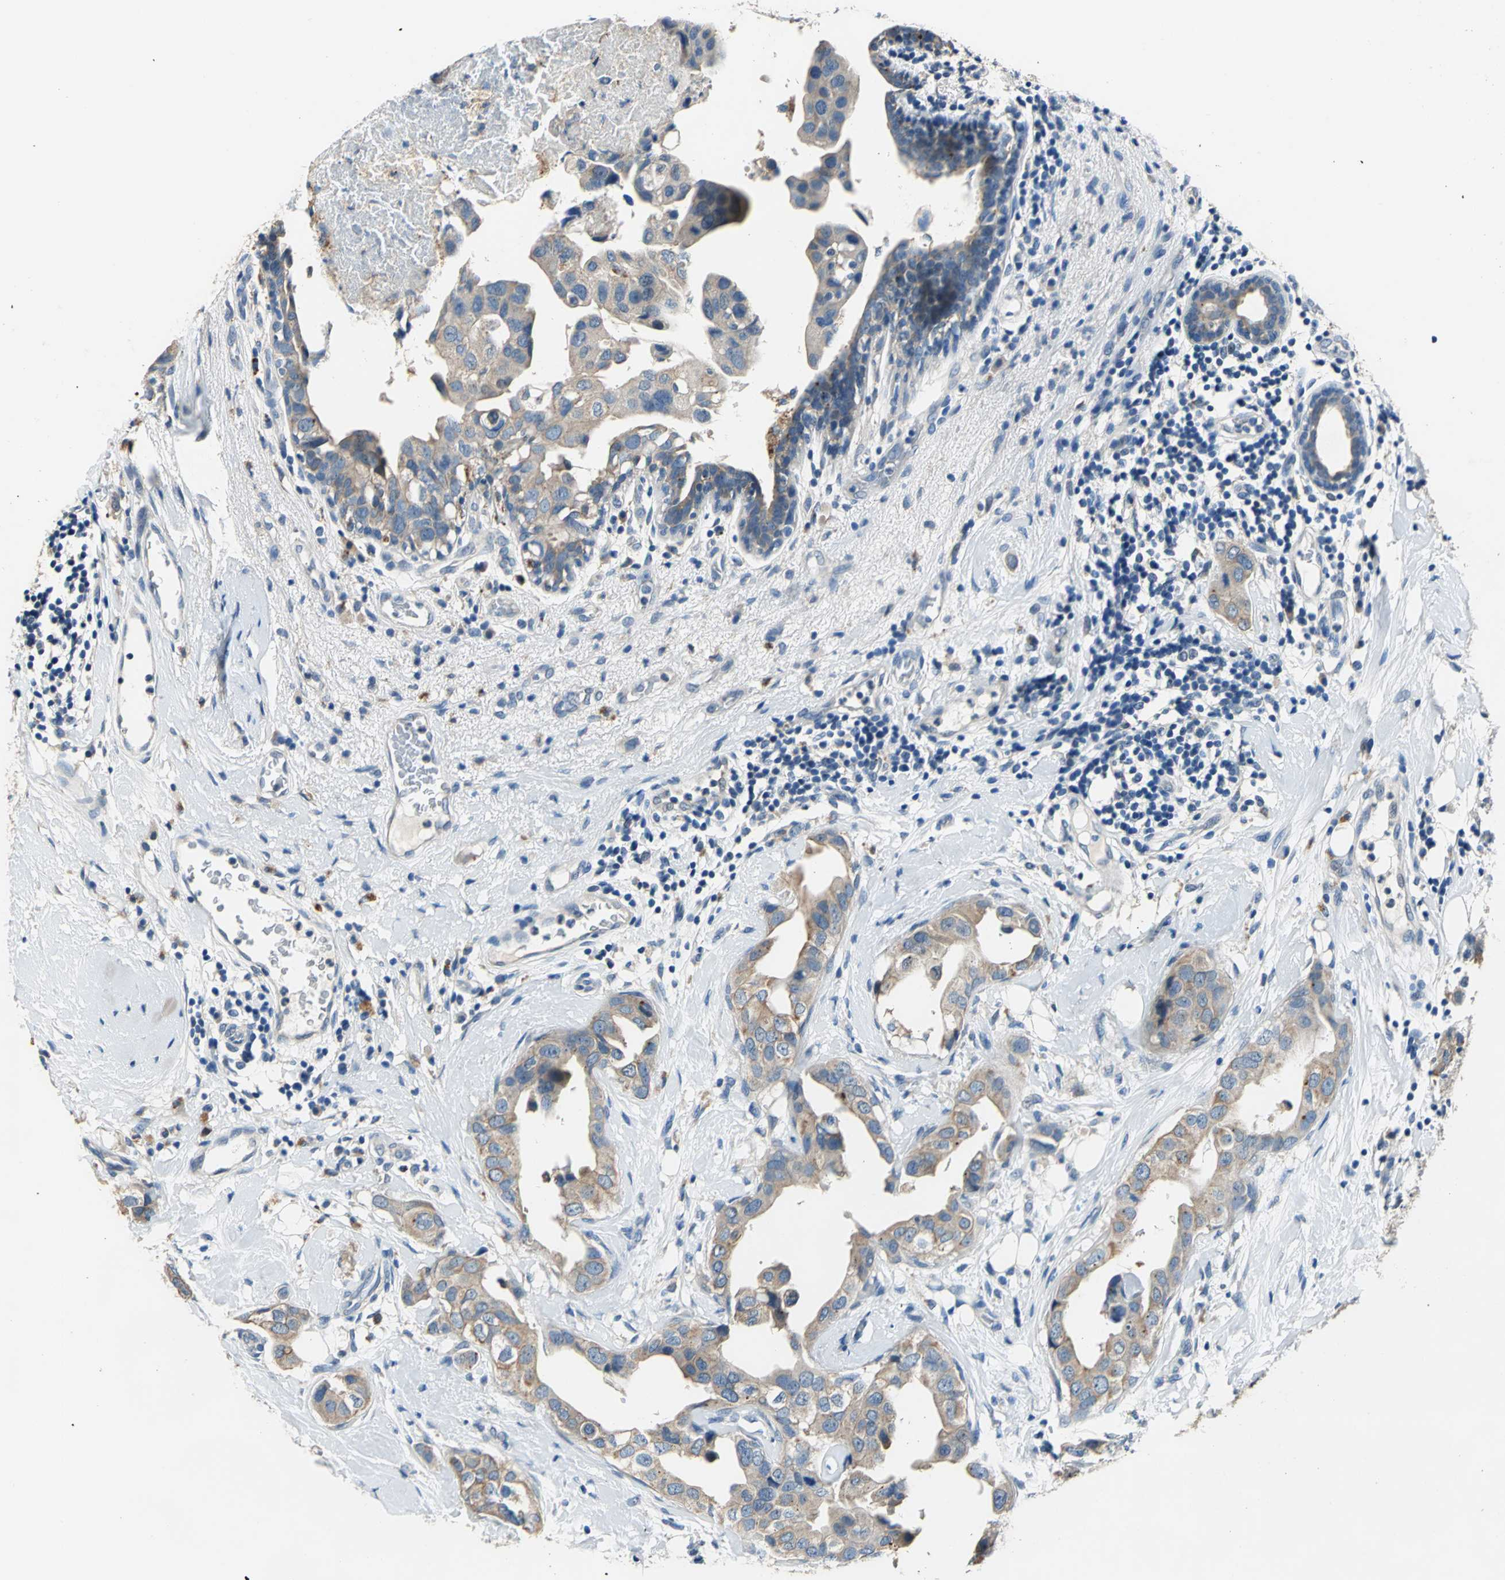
{"staining": {"intensity": "weak", "quantity": ">75%", "location": "cytoplasmic/membranous"}, "tissue": "breast cancer", "cell_type": "Tumor cells", "image_type": "cancer", "snomed": [{"axis": "morphology", "description": "Duct carcinoma"}, {"axis": "topography", "description": "Breast"}], "caption": "Immunohistochemical staining of breast cancer displays weak cytoplasmic/membranous protein positivity in about >75% of tumor cells.", "gene": "RASD2", "patient": {"sex": "female", "age": 40}}